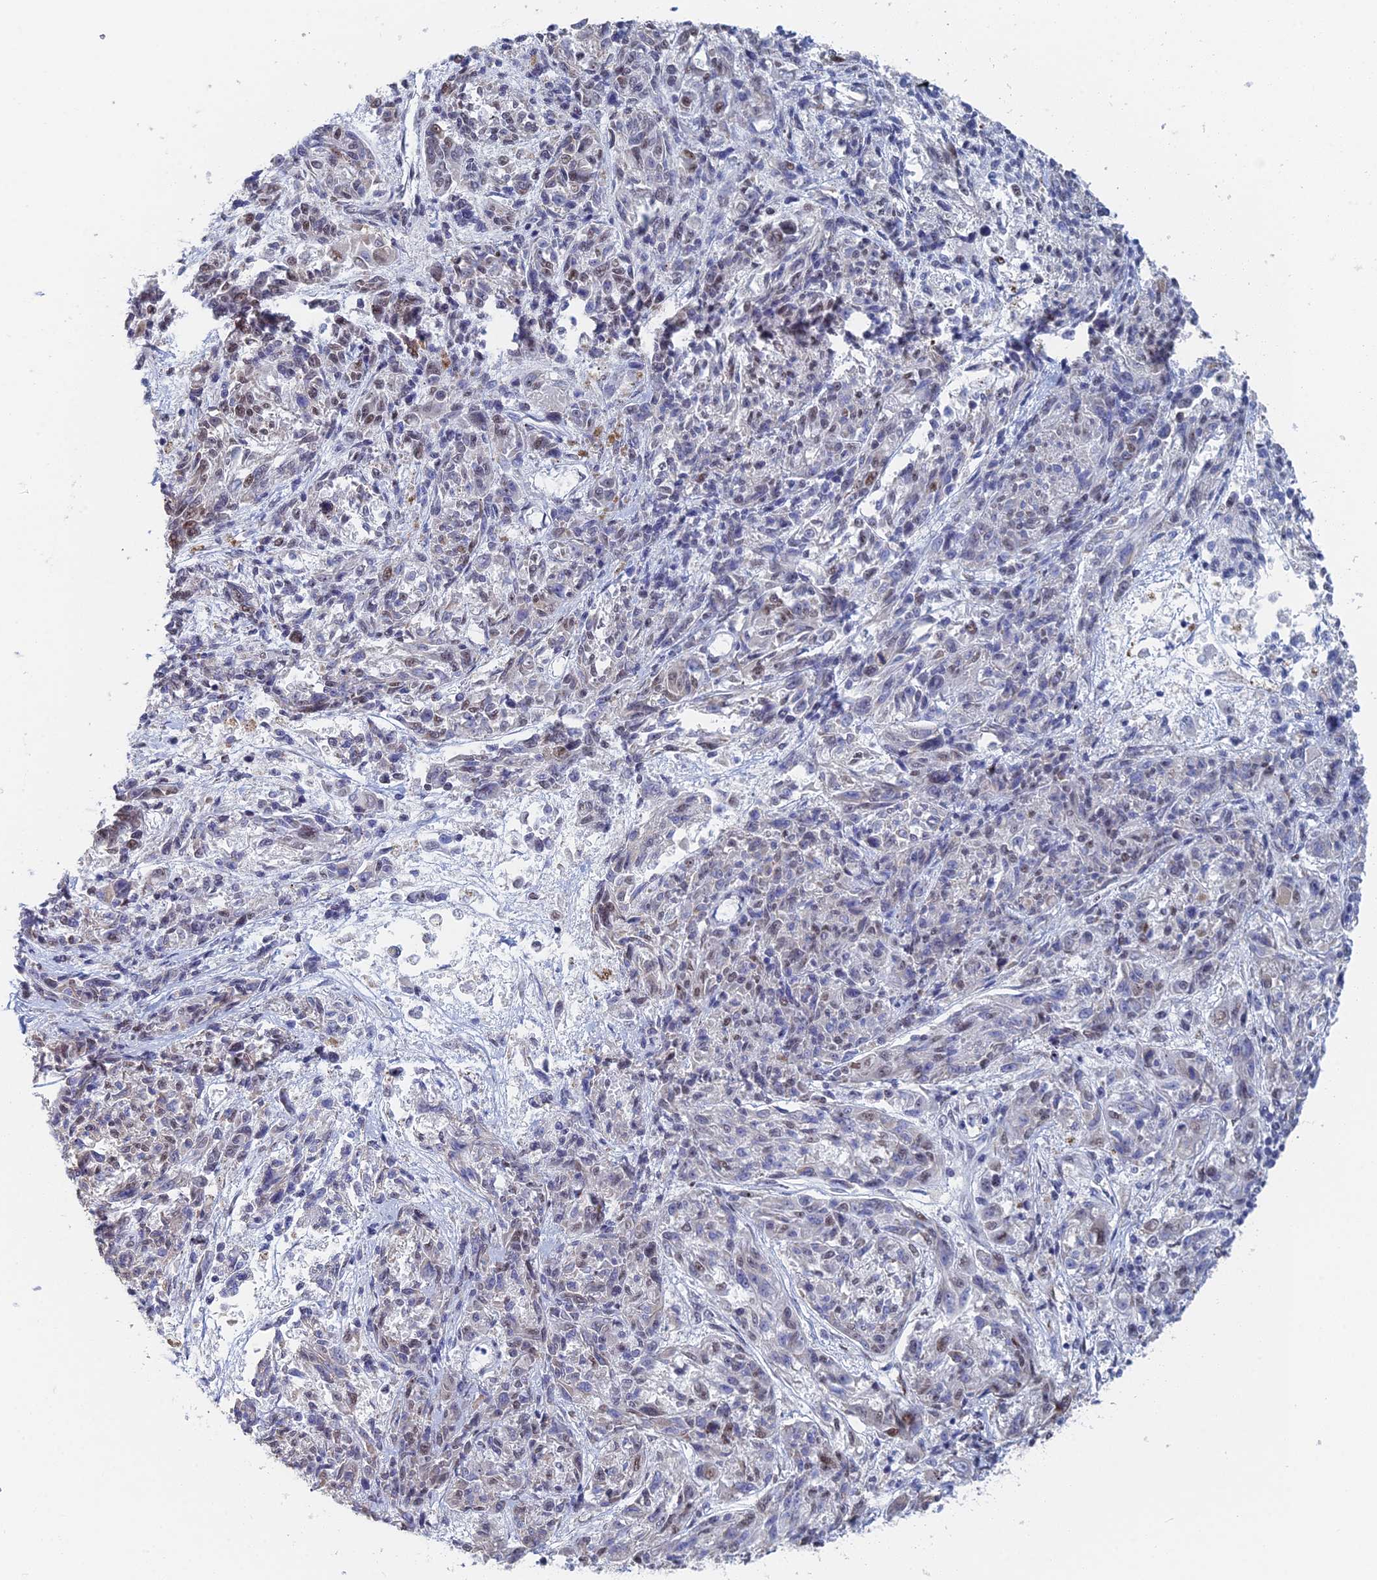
{"staining": {"intensity": "moderate", "quantity": "<25%", "location": "nuclear"}, "tissue": "melanoma", "cell_type": "Tumor cells", "image_type": "cancer", "snomed": [{"axis": "morphology", "description": "Malignant melanoma, NOS"}, {"axis": "topography", "description": "Skin"}], "caption": "Human melanoma stained for a protein (brown) demonstrates moderate nuclear positive positivity in about <25% of tumor cells.", "gene": "GMNC", "patient": {"sex": "male", "age": 53}}